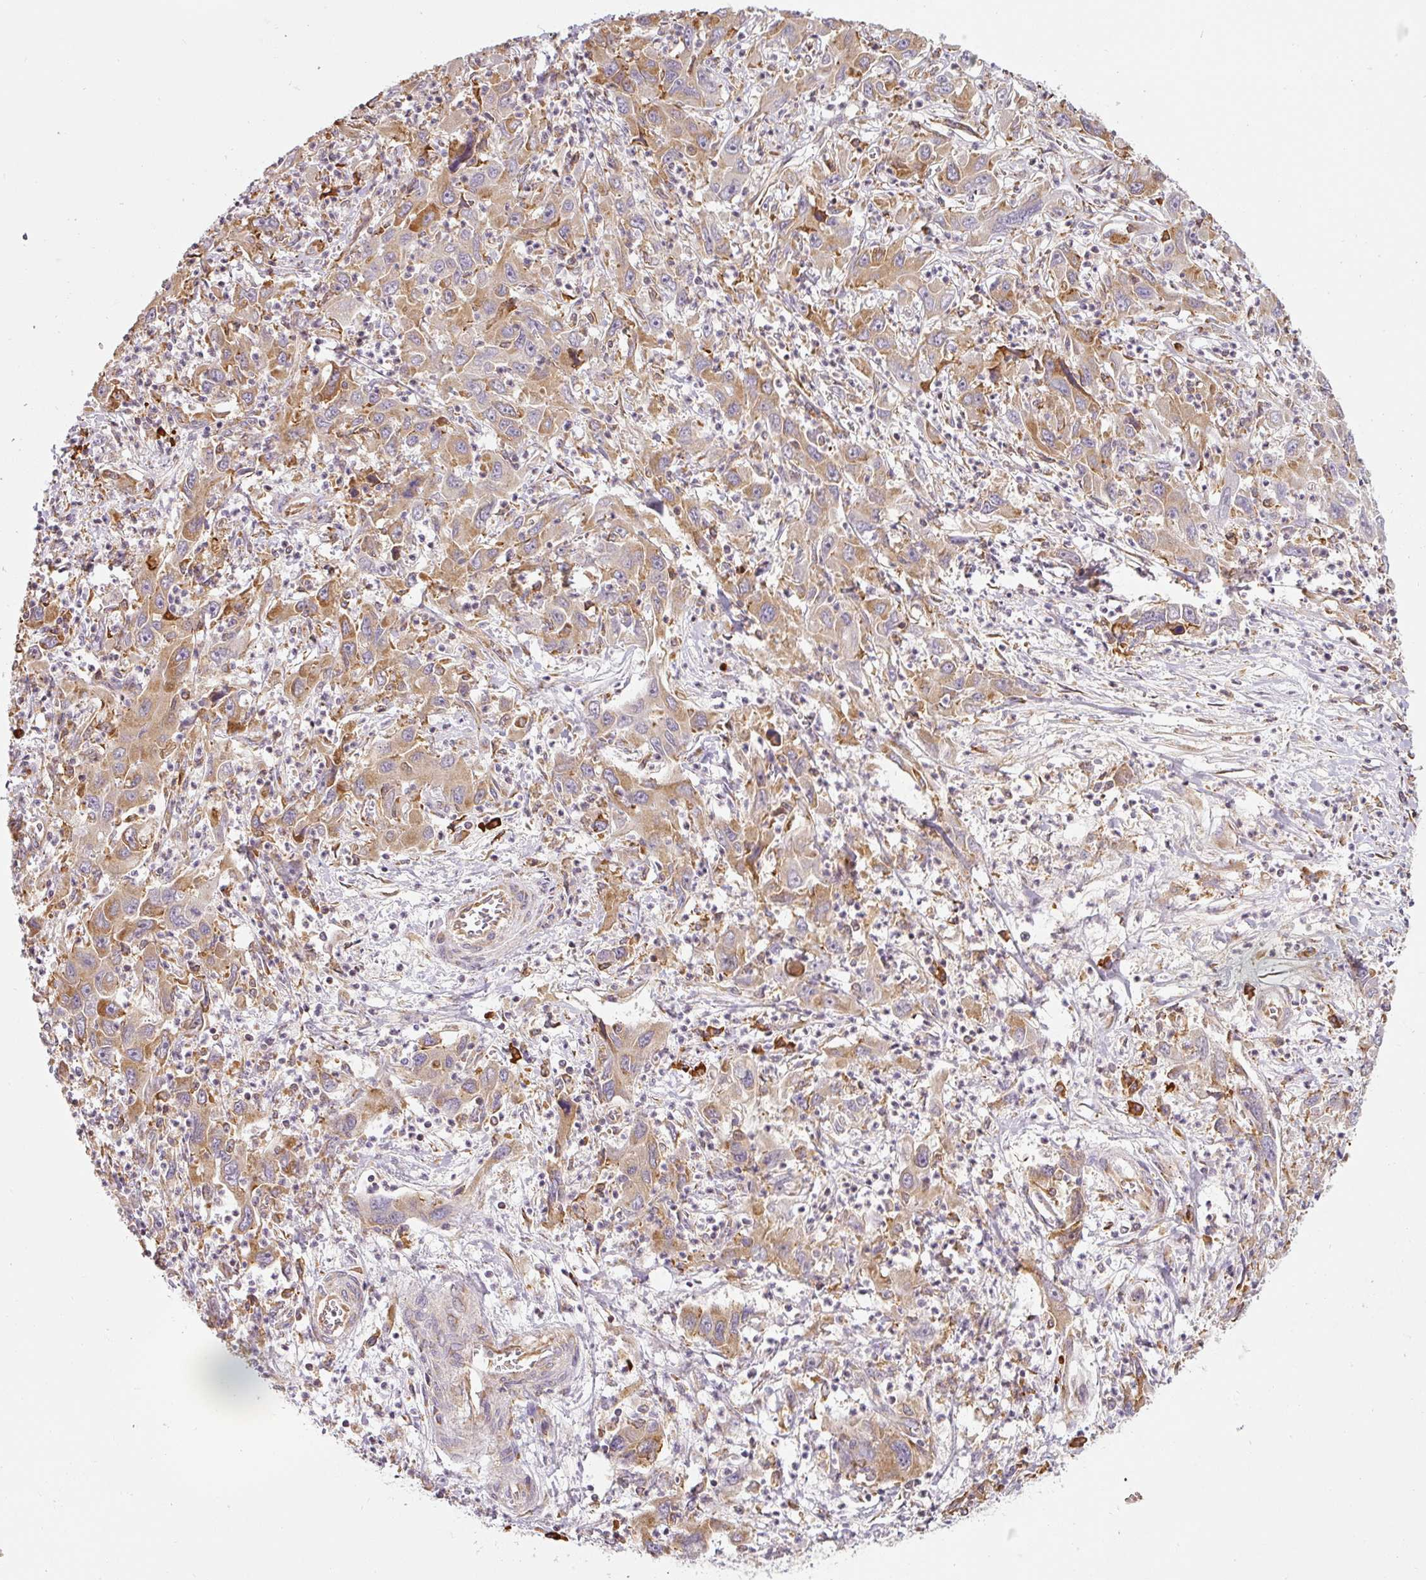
{"staining": {"intensity": "moderate", "quantity": ">75%", "location": "cytoplasmic/membranous"}, "tissue": "liver cancer", "cell_type": "Tumor cells", "image_type": "cancer", "snomed": [{"axis": "morphology", "description": "Carcinoma, Hepatocellular, NOS"}, {"axis": "topography", "description": "Liver"}], "caption": "IHC image of neoplastic tissue: liver cancer (hepatocellular carcinoma) stained using immunohistochemistry displays medium levels of moderate protein expression localized specifically in the cytoplasmic/membranous of tumor cells, appearing as a cytoplasmic/membranous brown color.", "gene": "MORN4", "patient": {"sex": "male", "age": 63}}